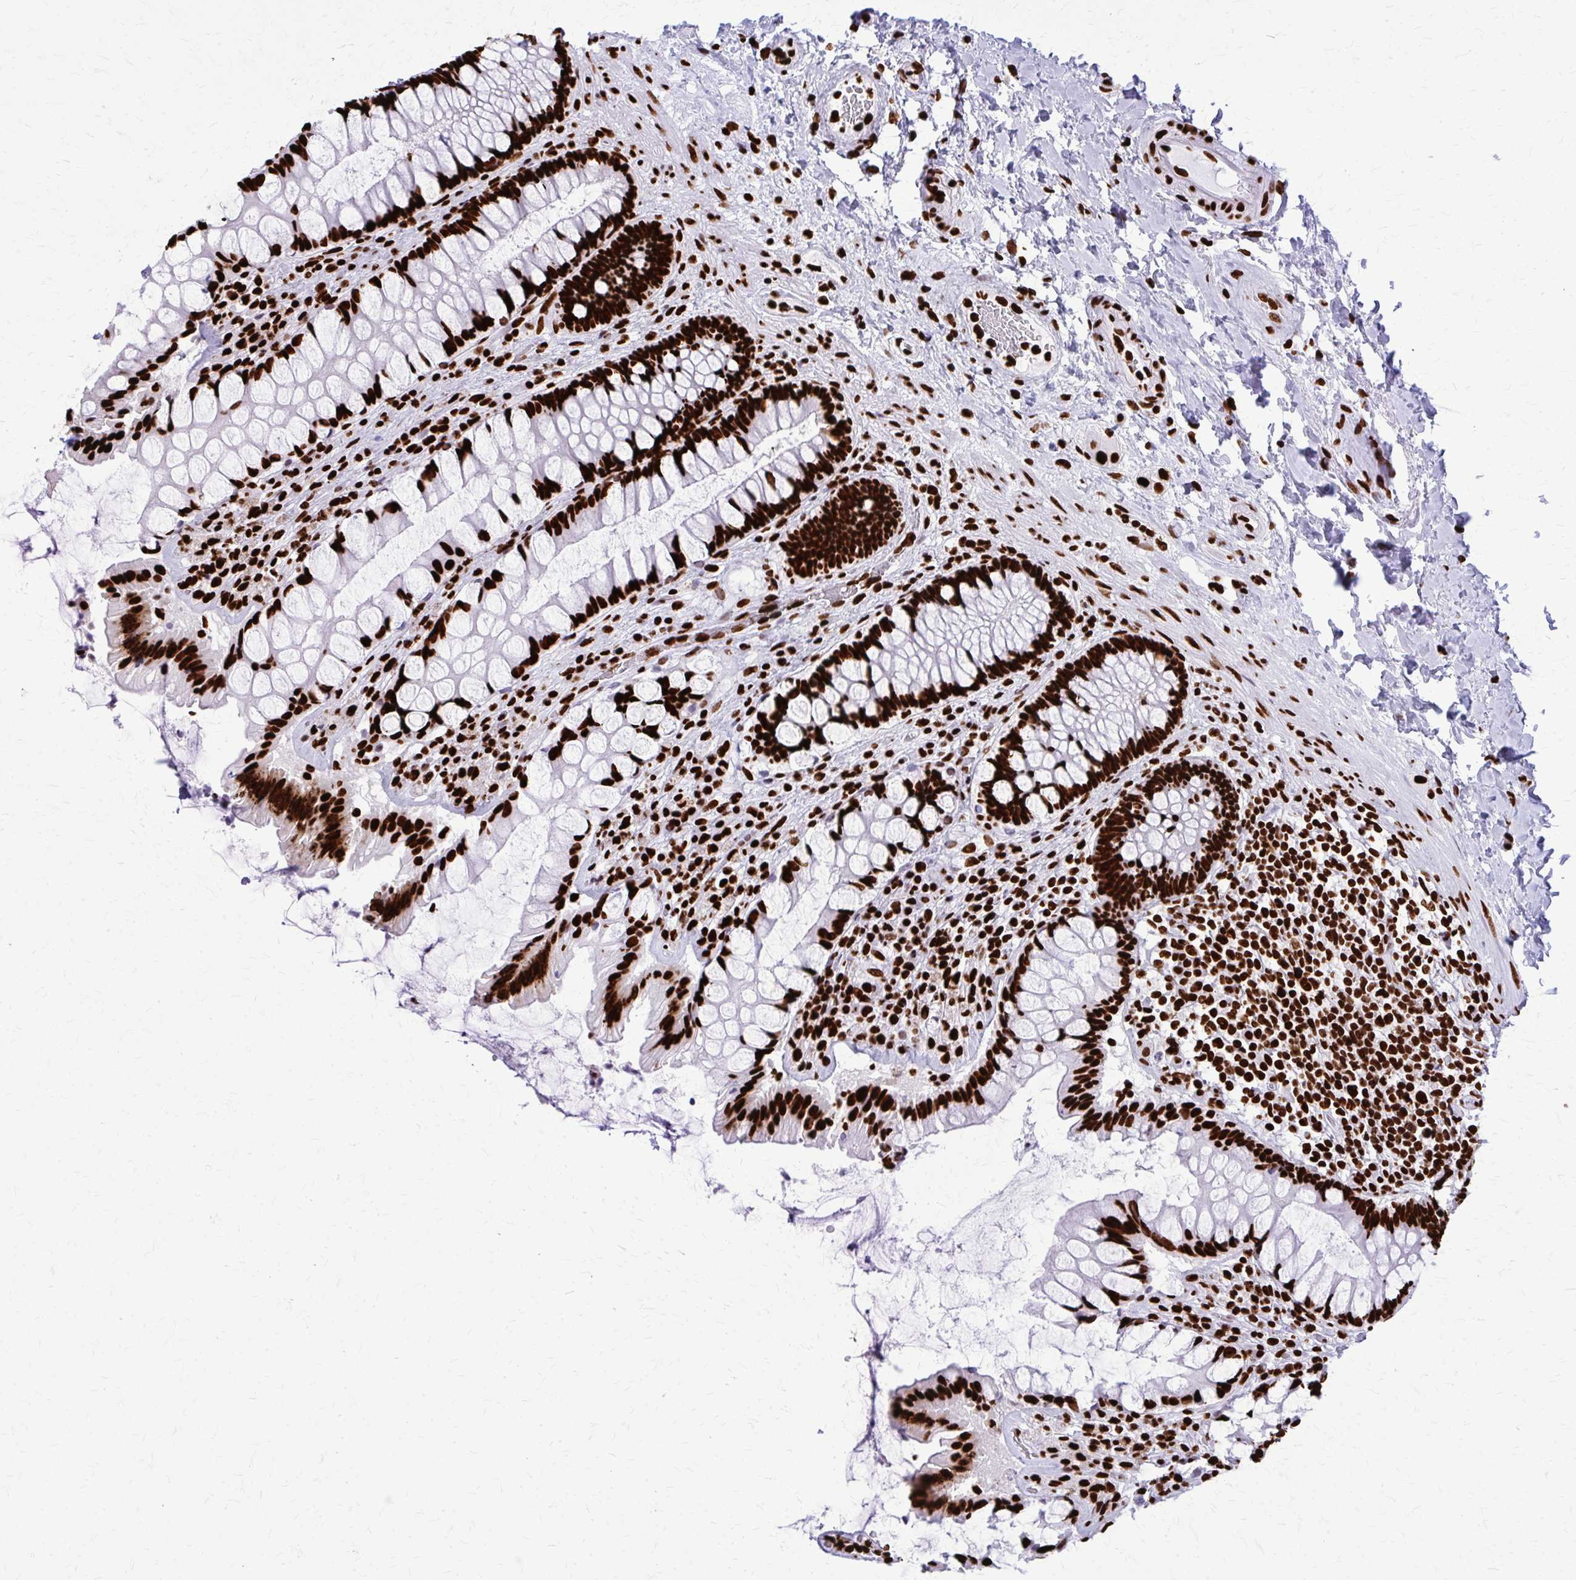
{"staining": {"intensity": "strong", "quantity": ">75%", "location": "nuclear"}, "tissue": "rectum", "cell_type": "Glandular cells", "image_type": "normal", "snomed": [{"axis": "morphology", "description": "Normal tissue, NOS"}, {"axis": "topography", "description": "Rectum"}], "caption": "Immunohistochemical staining of benign human rectum exhibits >75% levels of strong nuclear protein expression in approximately >75% of glandular cells.", "gene": "SFPQ", "patient": {"sex": "female", "age": 58}}